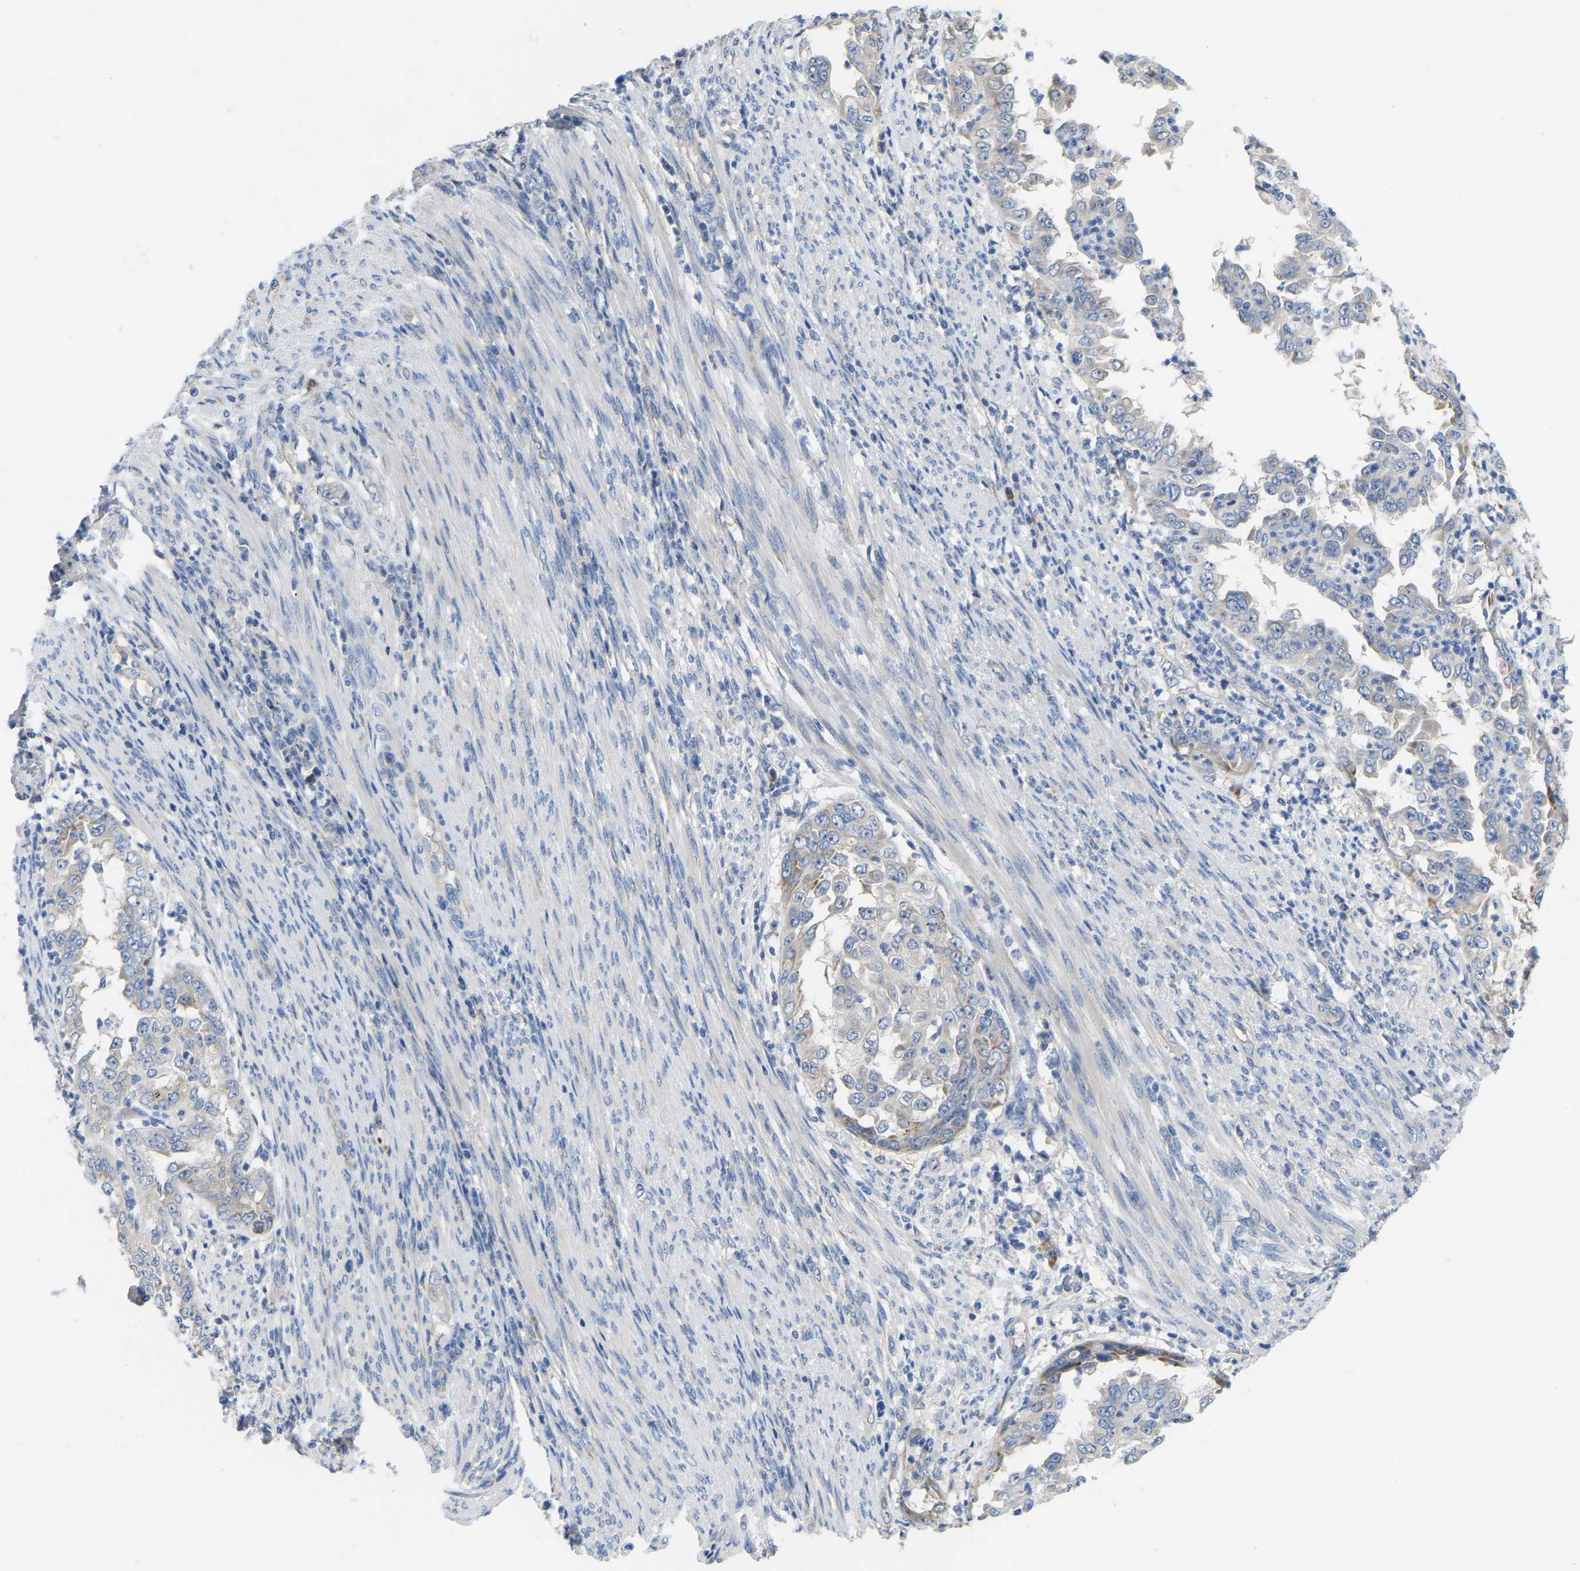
{"staining": {"intensity": "negative", "quantity": "none", "location": "none"}, "tissue": "endometrial cancer", "cell_type": "Tumor cells", "image_type": "cancer", "snomed": [{"axis": "morphology", "description": "Adenocarcinoma, NOS"}, {"axis": "topography", "description": "Endometrium"}], "caption": "This is a micrograph of immunohistochemistry staining of adenocarcinoma (endometrial), which shows no positivity in tumor cells.", "gene": "ABCA10", "patient": {"sex": "female", "age": 85}}